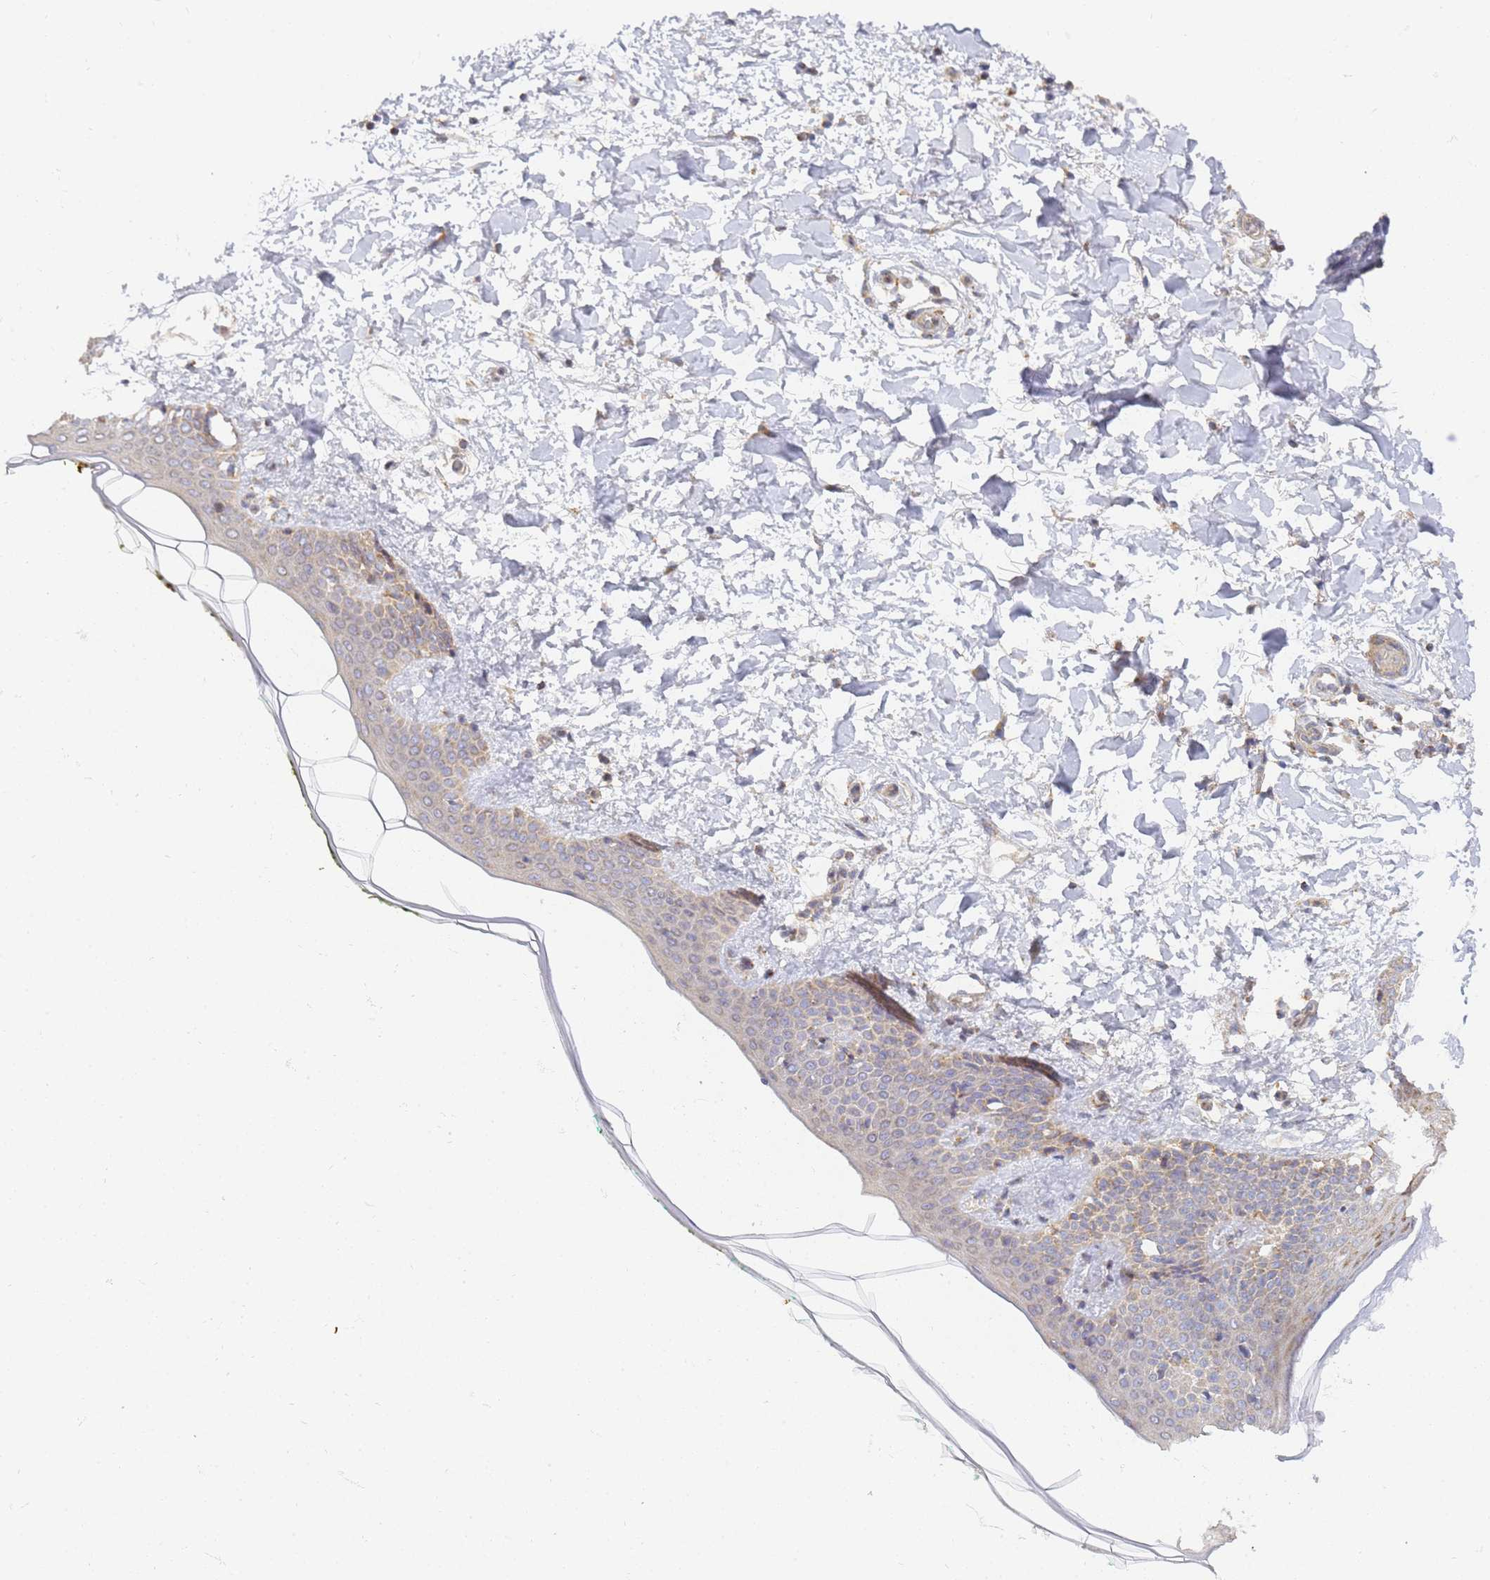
{"staining": {"intensity": "weak", "quantity": ">75%", "location": "cytoplasmic/membranous"}, "tissue": "skin", "cell_type": "Fibroblasts", "image_type": "normal", "snomed": [{"axis": "morphology", "description": "Normal tissue, NOS"}, {"axis": "topography", "description": "Skin"}], "caption": "Immunohistochemical staining of unremarkable skin reveals low levels of weak cytoplasmic/membranous expression in approximately >75% of fibroblasts. (Stains: DAB (3,3'-diaminobenzidine) in brown, nuclei in blue, Microscopy: brightfield microscopy at high magnification).", "gene": "UTP23", "patient": {"sex": "female", "age": 34}}